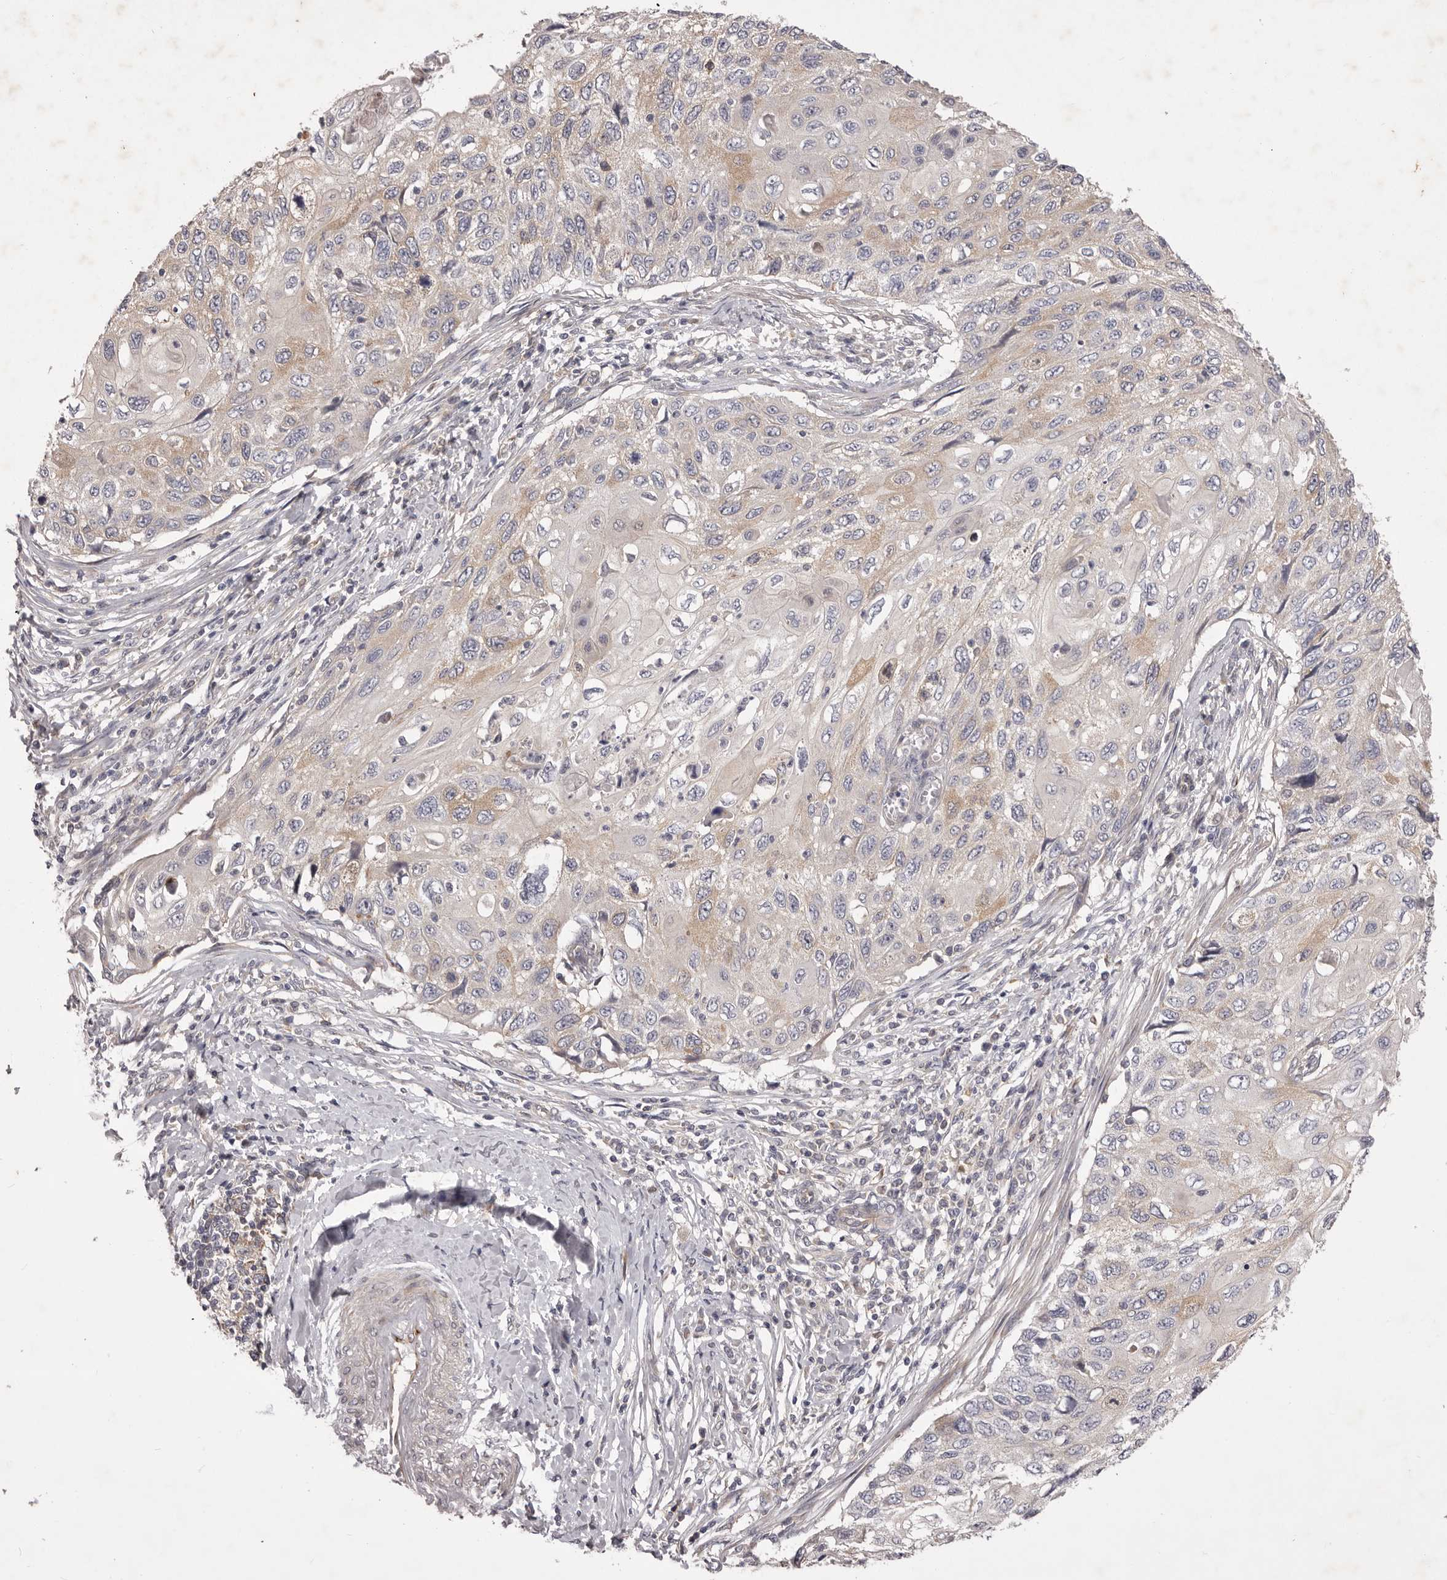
{"staining": {"intensity": "negative", "quantity": "none", "location": "none"}, "tissue": "cervical cancer", "cell_type": "Tumor cells", "image_type": "cancer", "snomed": [{"axis": "morphology", "description": "Squamous cell carcinoma, NOS"}, {"axis": "topography", "description": "Cervix"}], "caption": "An immunohistochemistry image of cervical cancer is shown. There is no staining in tumor cells of cervical cancer.", "gene": "PNRC1", "patient": {"sex": "female", "age": 70}}